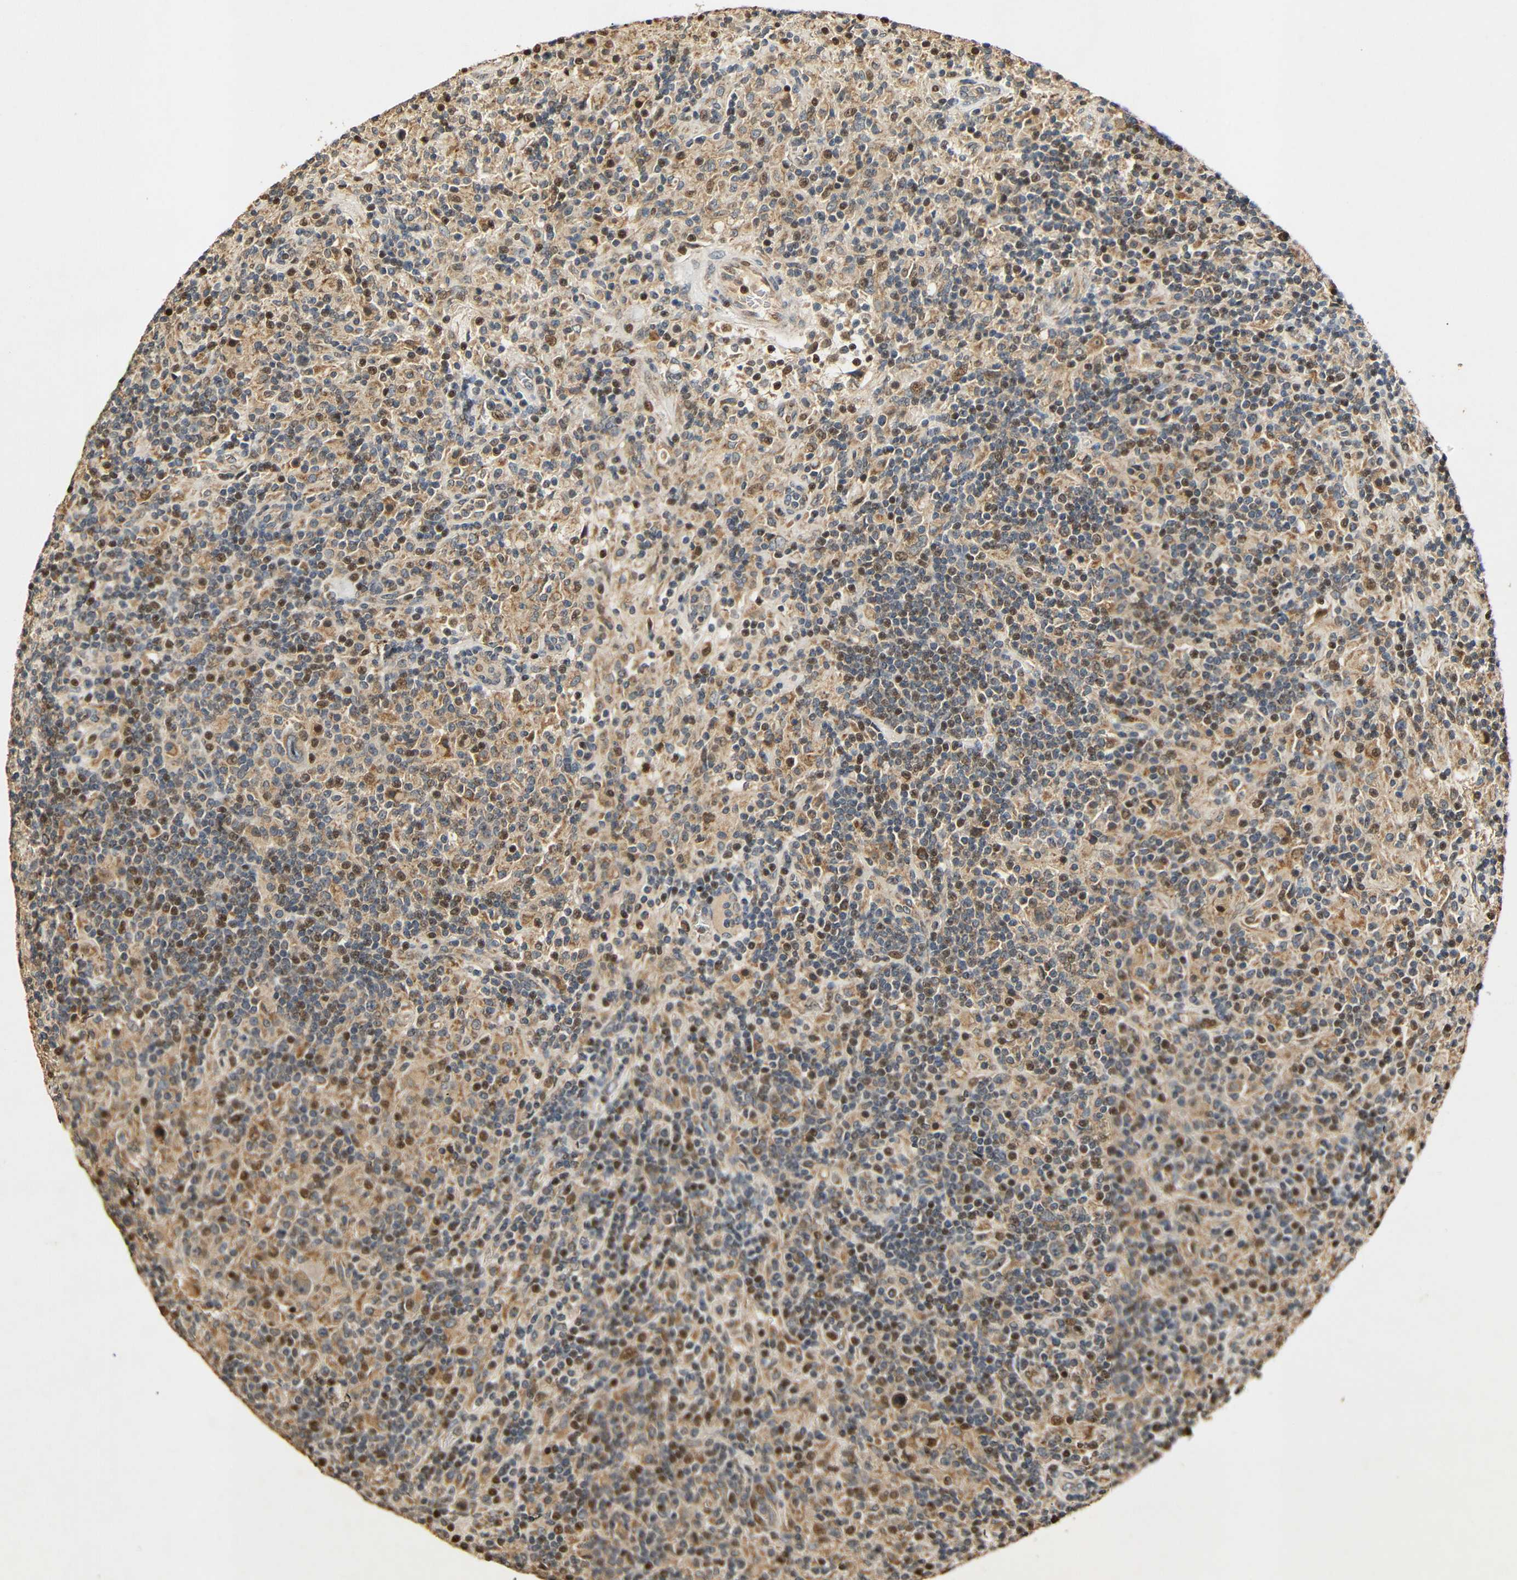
{"staining": {"intensity": "moderate", "quantity": ">75%", "location": "cytoplasmic/membranous"}, "tissue": "lymphoma", "cell_type": "Tumor cells", "image_type": "cancer", "snomed": [{"axis": "morphology", "description": "Hodgkin's disease, NOS"}, {"axis": "topography", "description": "Lymph node"}], "caption": "Brown immunohistochemical staining in human Hodgkin's disease shows moderate cytoplasmic/membranous staining in approximately >75% of tumor cells.", "gene": "KAZALD1", "patient": {"sex": "male", "age": 70}}